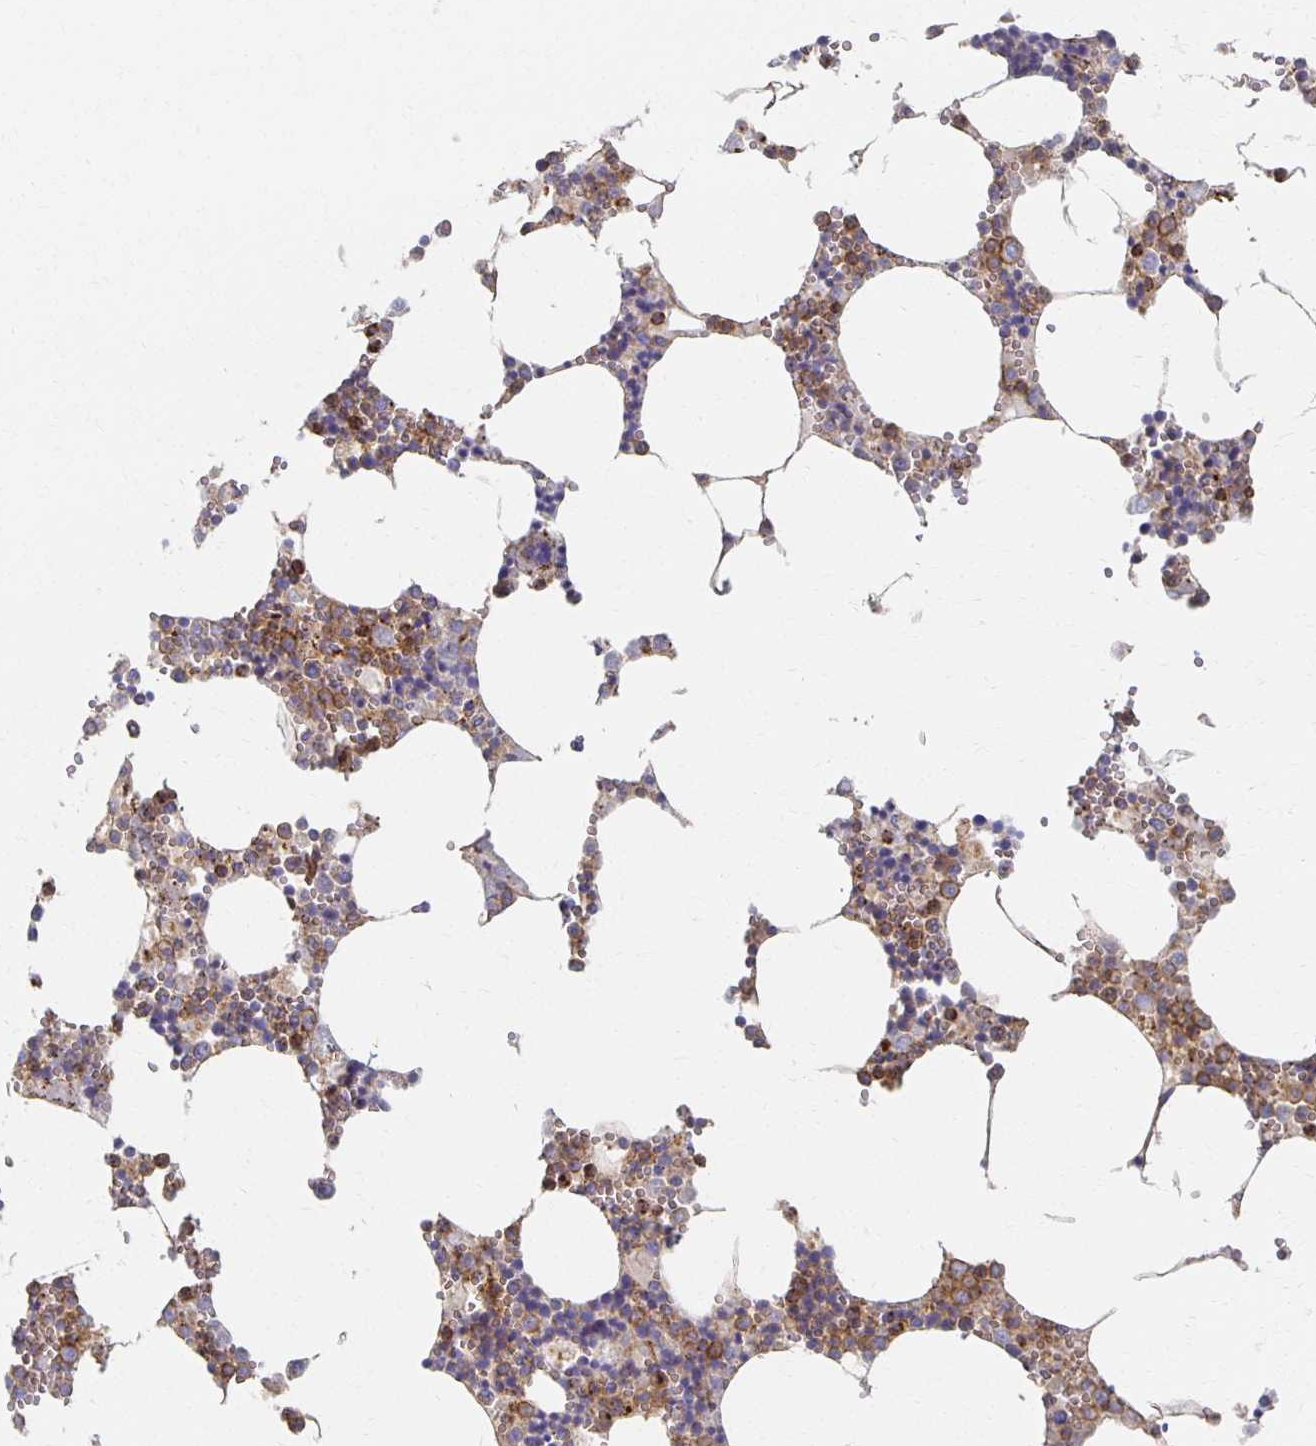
{"staining": {"intensity": "moderate", "quantity": ">75%", "location": "cytoplasmic/membranous"}, "tissue": "bone marrow", "cell_type": "Hematopoietic cells", "image_type": "normal", "snomed": [{"axis": "morphology", "description": "Normal tissue, NOS"}, {"axis": "topography", "description": "Bone marrow"}], "caption": "Hematopoietic cells reveal medium levels of moderate cytoplasmic/membranous expression in about >75% of cells in normal bone marrow.", "gene": "TAAR1", "patient": {"sex": "male", "age": 54}}